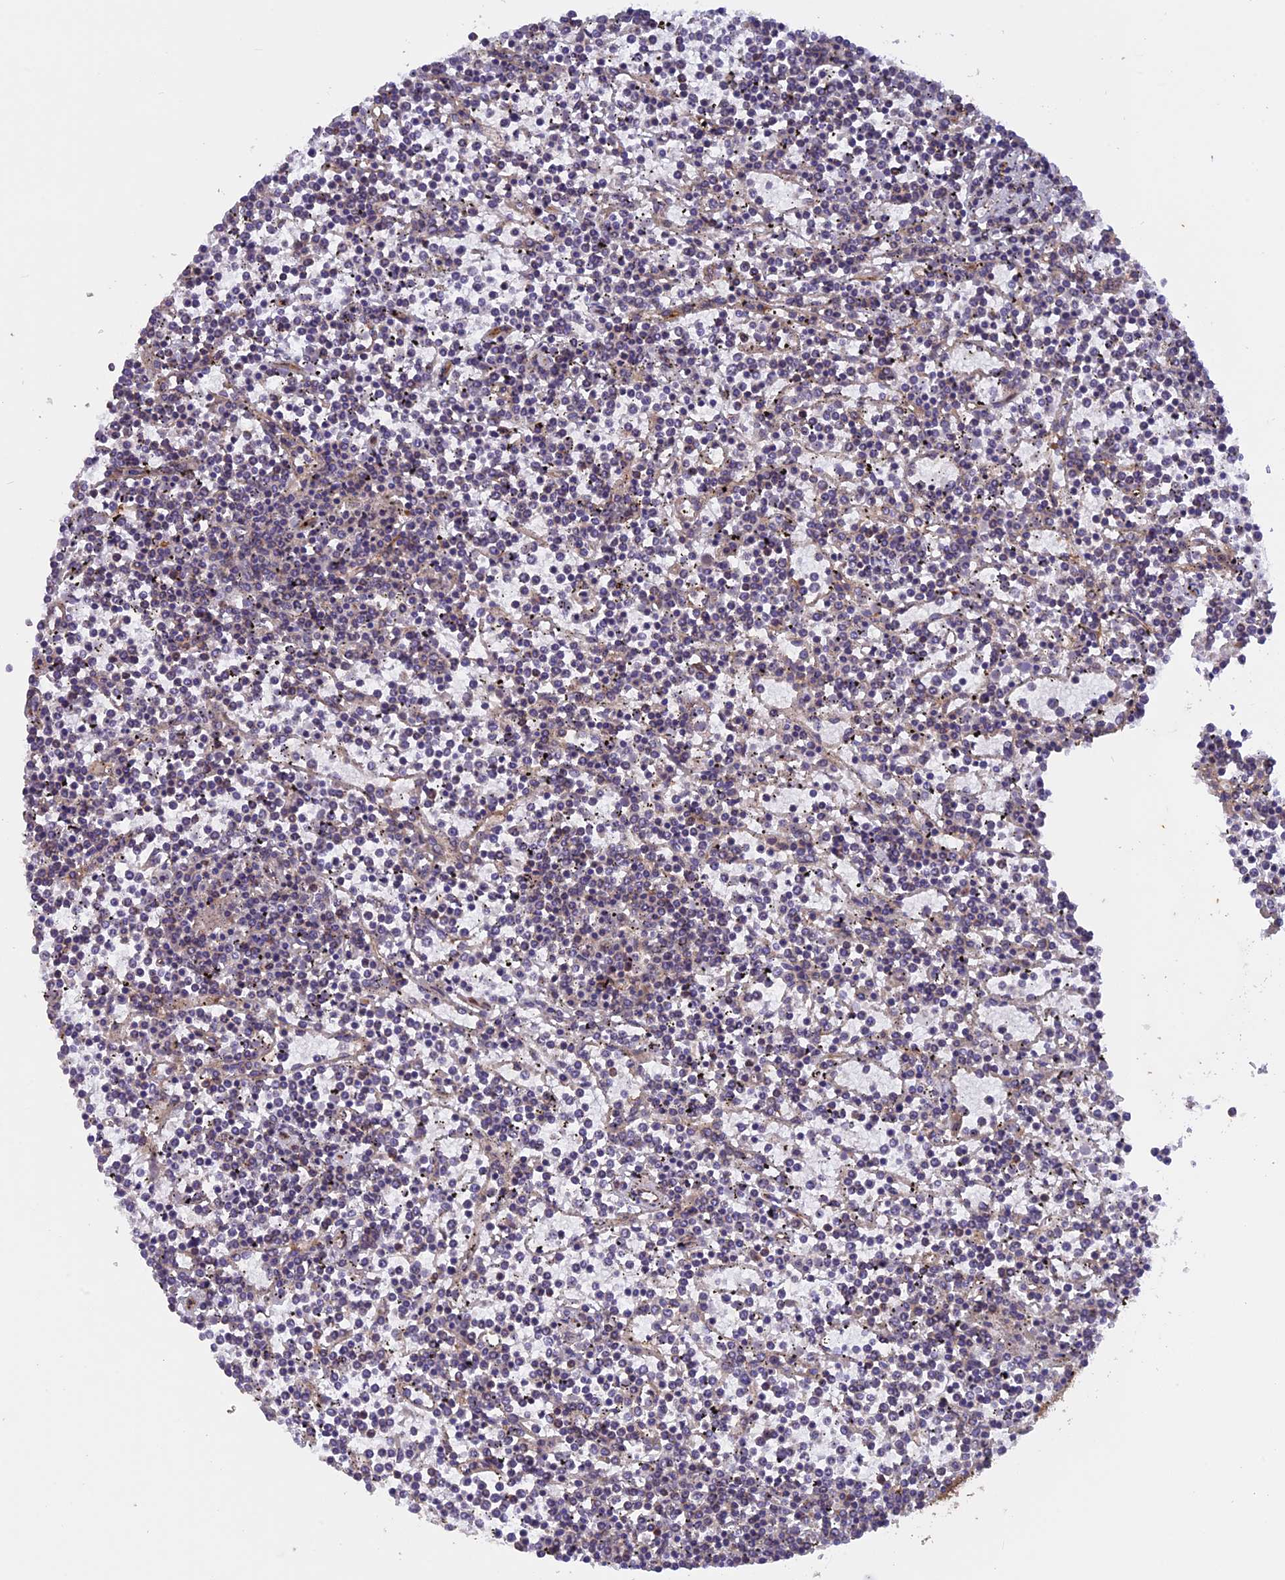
{"staining": {"intensity": "negative", "quantity": "none", "location": "none"}, "tissue": "lymphoma", "cell_type": "Tumor cells", "image_type": "cancer", "snomed": [{"axis": "morphology", "description": "Malignant lymphoma, non-Hodgkin's type, Low grade"}, {"axis": "topography", "description": "Spleen"}], "caption": "DAB (3,3'-diaminobenzidine) immunohistochemical staining of malignant lymphoma, non-Hodgkin's type (low-grade) exhibits no significant positivity in tumor cells.", "gene": "ADAMTS15", "patient": {"sex": "female", "age": 19}}